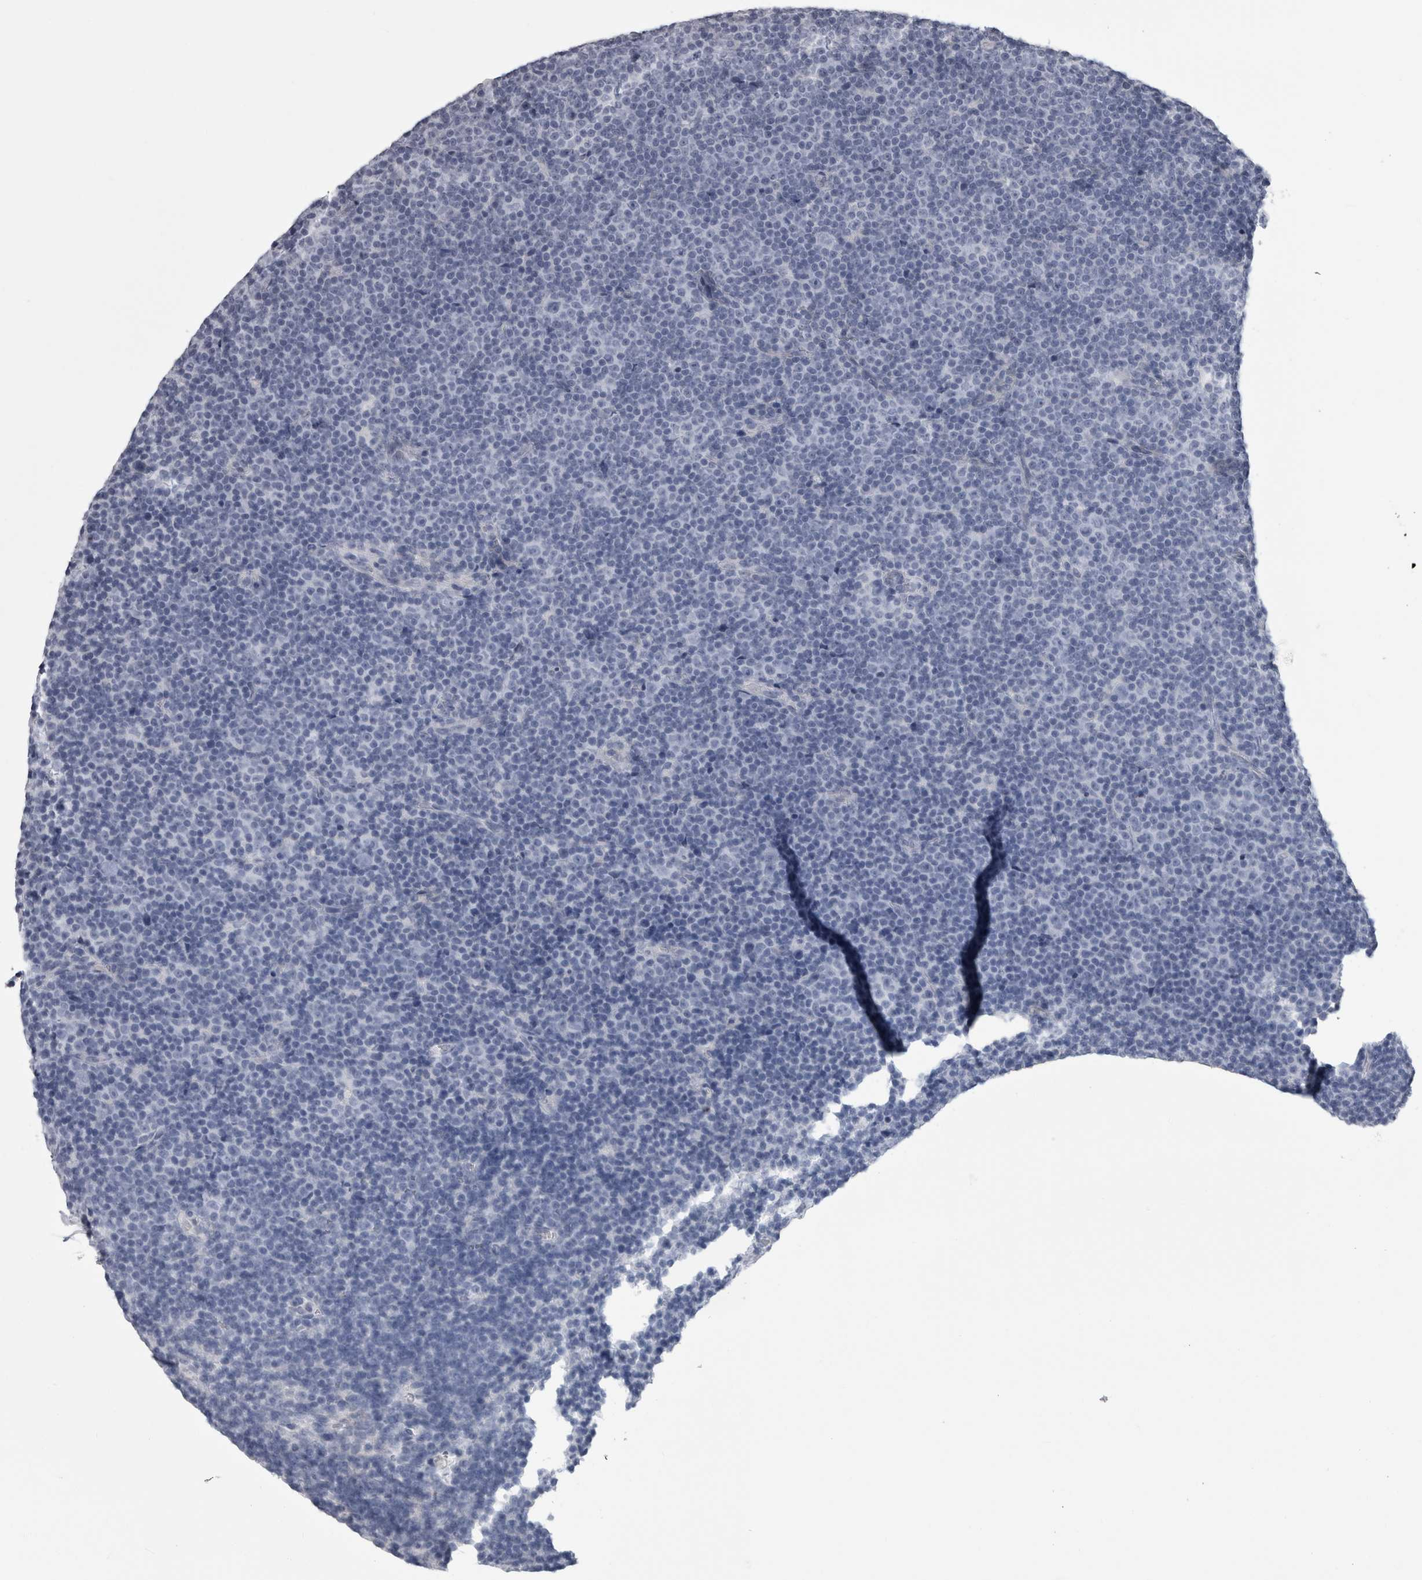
{"staining": {"intensity": "negative", "quantity": "none", "location": "none"}, "tissue": "lymphoma", "cell_type": "Tumor cells", "image_type": "cancer", "snomed": [{"axis": "morphology", "description": "Malignant lymphoma, non-Hodgkin's type, Low grade"}, {"axis": "topography", "description": "Lymph node"}], "caption": "Immunohistochemical staining of human malignant lymphoma, non-Hodgkin's type (low-grade) reveals no significant expression in tumor cells. (DAB (3,3'-diaminobenzidine) immunohistochemistry (IHC) visualized using brightfield microscopy, high magnification).", "gene": "AFMID", "patient": {"sex": "female", "age": 67}}